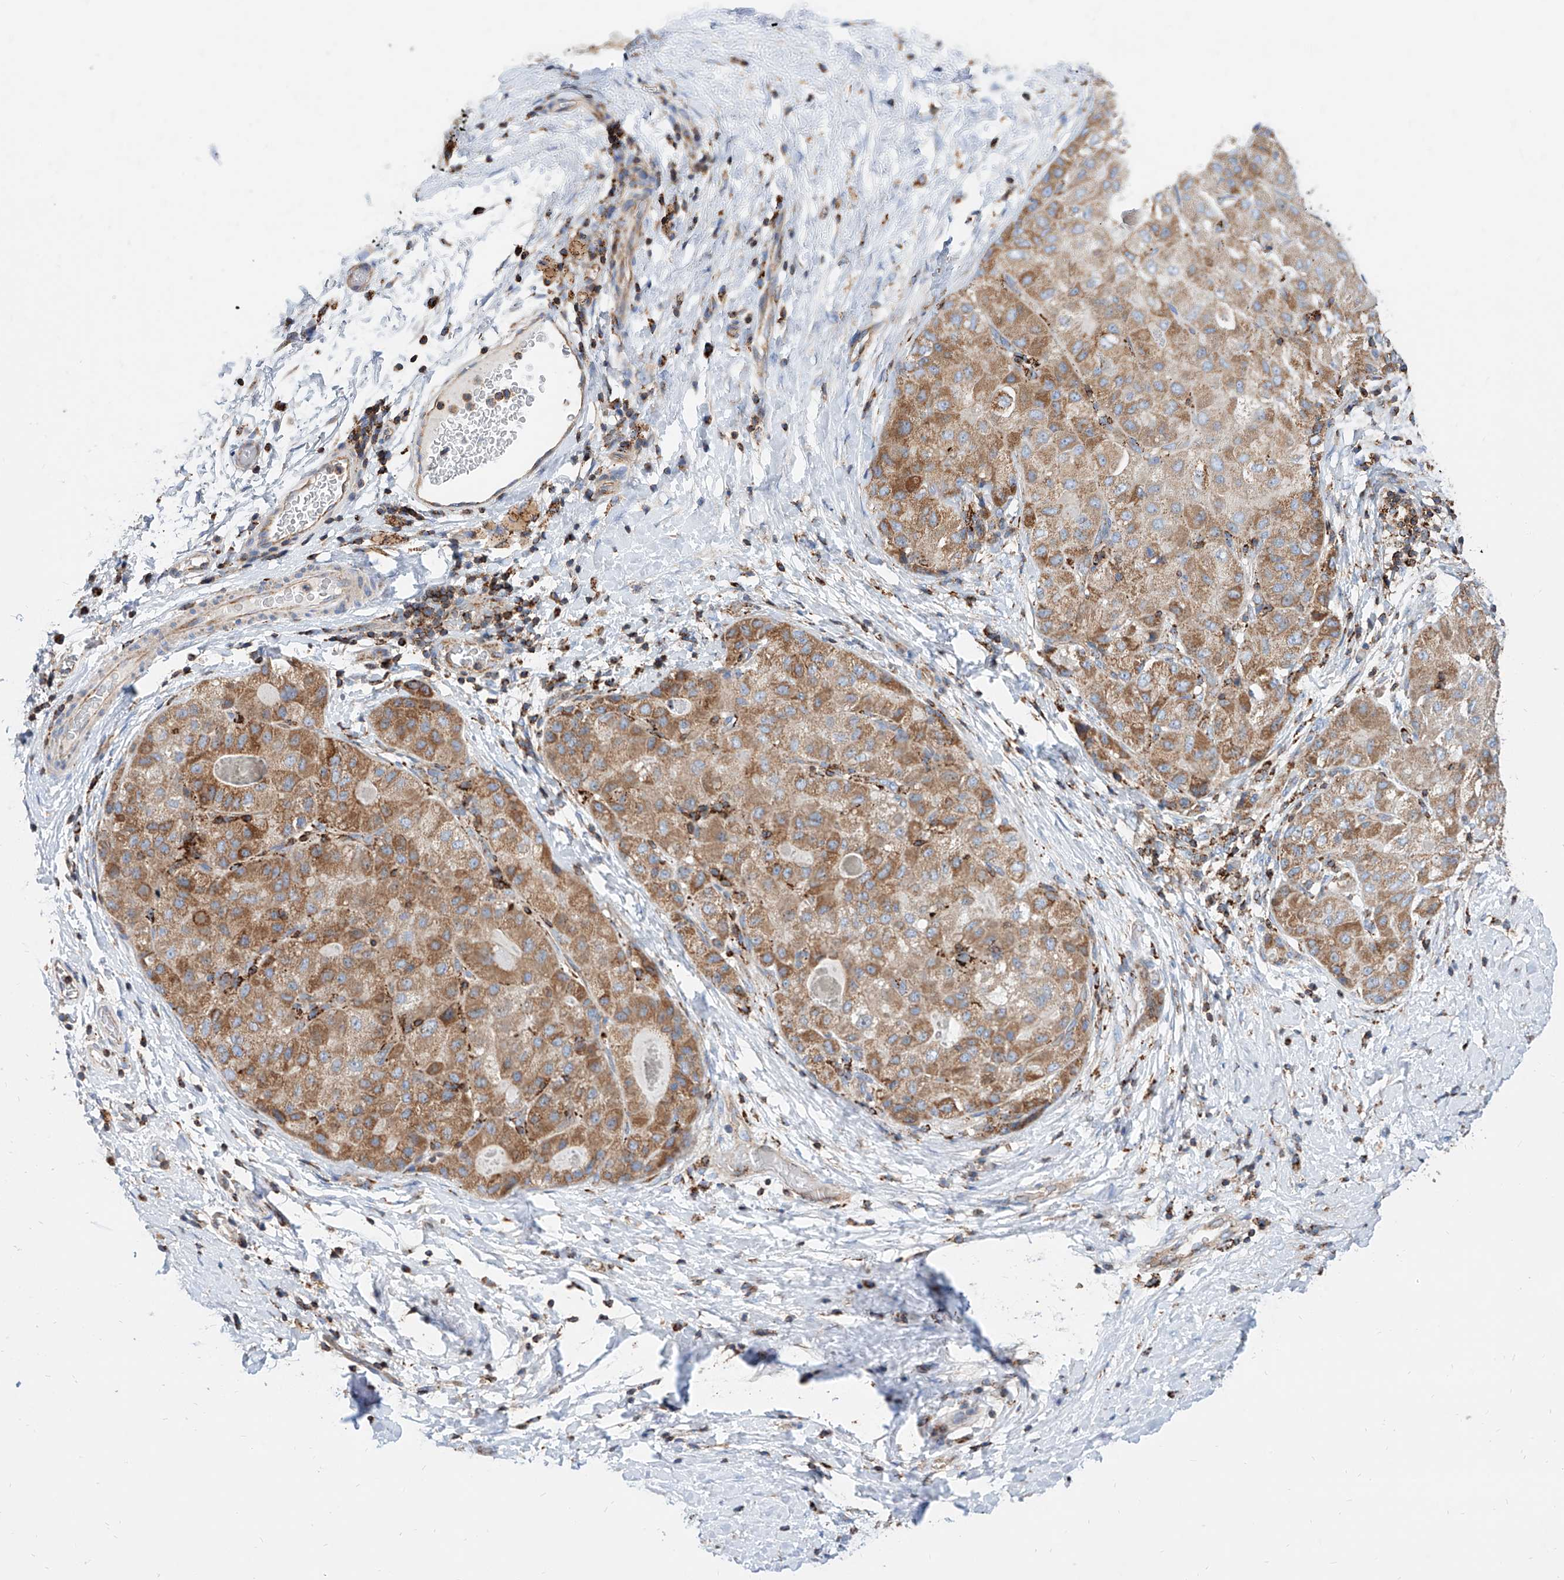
{"staining": {"intensity": "moderate", "quantity": ">75%", "location": "cytoplasmic/membranous"}, "tissue": "liver cancer", "cell_type": "Tumor cells", "image_type": "cancer", "snomed": [{"axis": "morphology", "description": "Carcinoma, Hepatocellular, NOS"}, {"axis": "topography", "description": "Liver"}], "caption": "Protein staining reveals moderate cytoplasmic/membranous expression in about >75% of tumor cells in hepatocellular carcinoma (liver).", "gene": "CPNE5", "patient": {"sex": "male", "age": 80}}